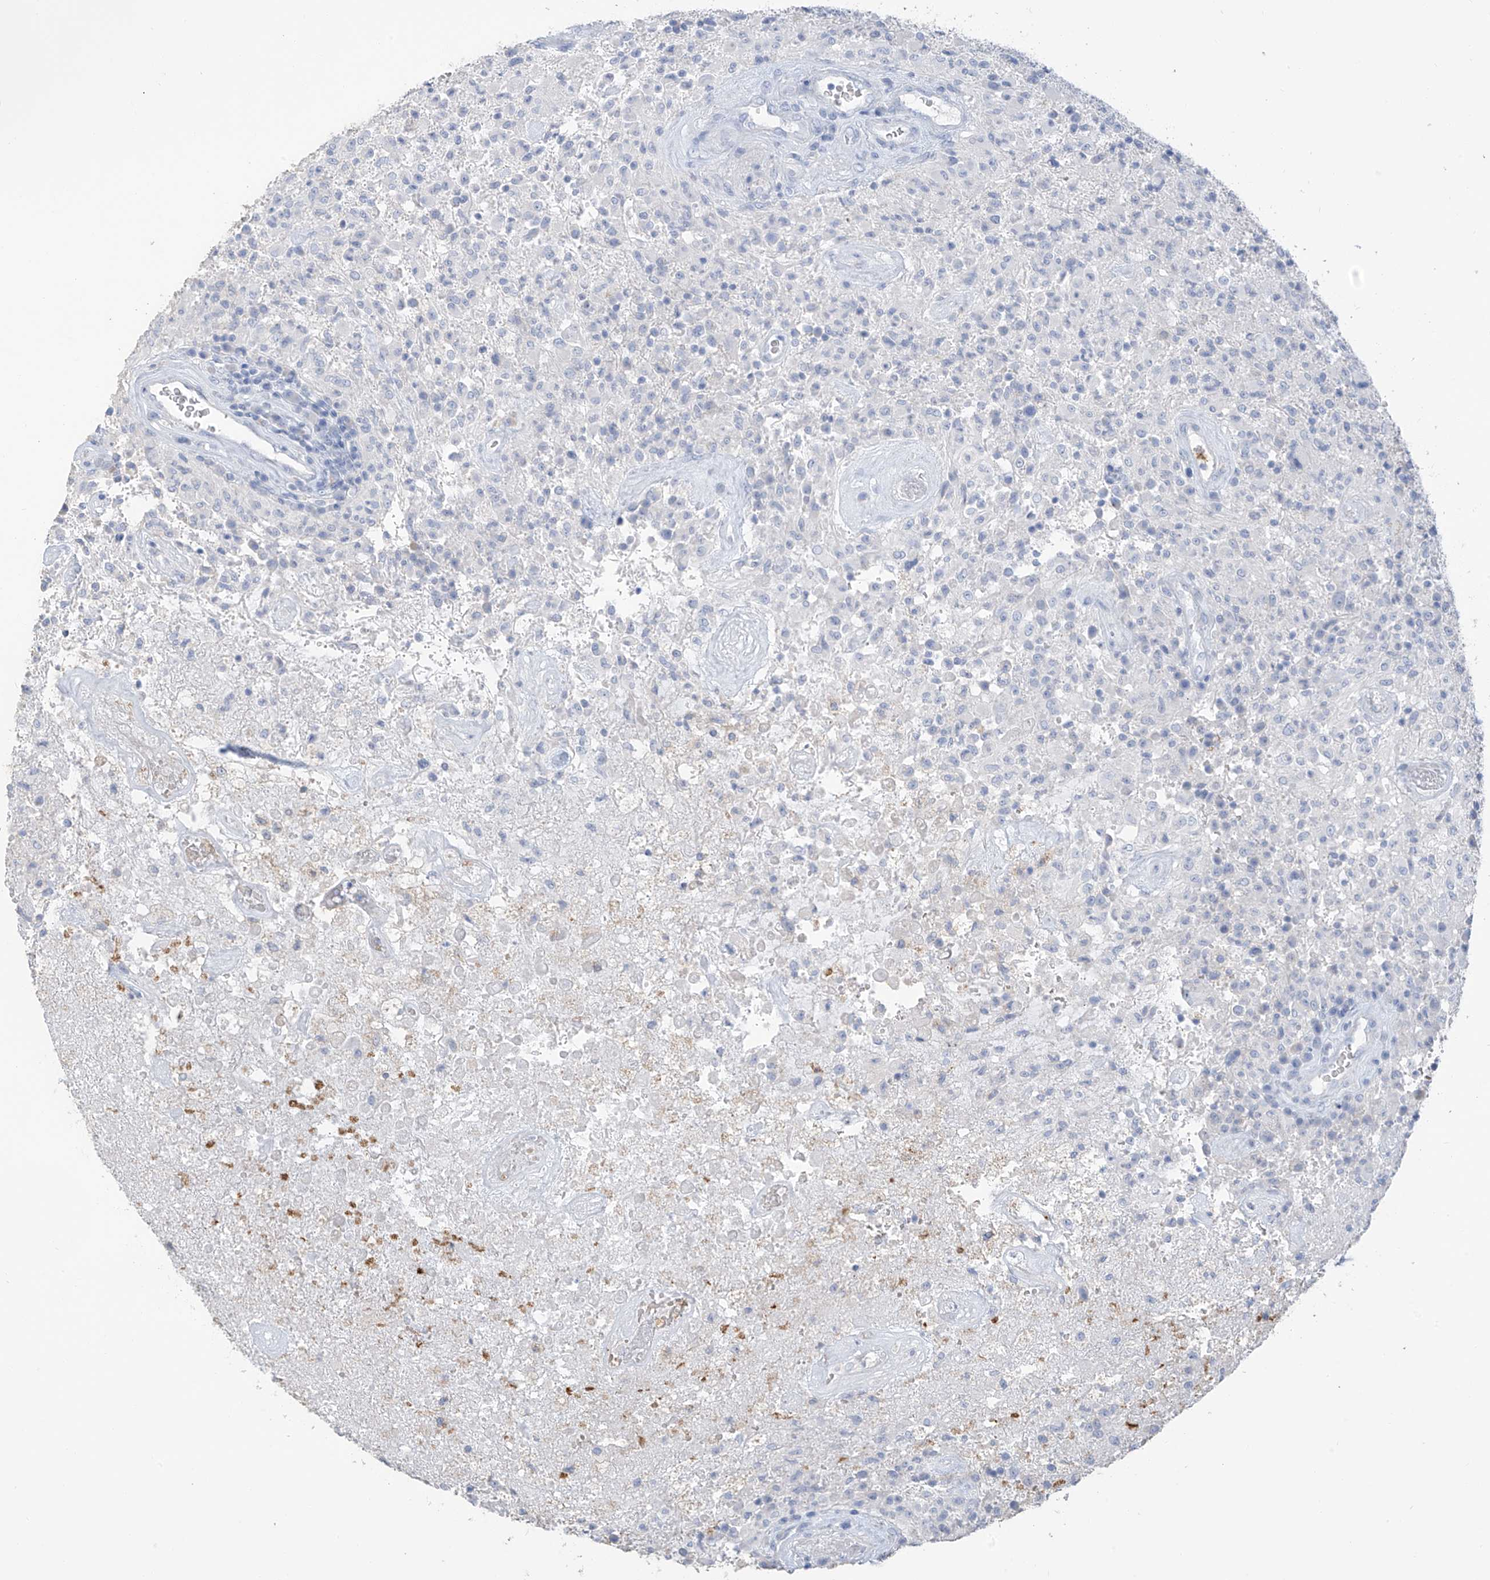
{"staining": {"intensity": "negative", "quantity": "none", "location": "none"}, "tissue": "glioma", "cell_type": "Tumor cells", "image_type": "cancer", "snomed": [{"axis": "morphology", "description": "Glioma, malignant, High grade"}, {"axis": "topography", "description": "Brain"}], "caption": "Human high-grade glioma (malignant) stained for a protein using immunohistochemistry (IHC) demonstrates no positivity in tumor cells.", "gene": "PAFAH1B3", "patient": {"sex": "female", "age": 57}}